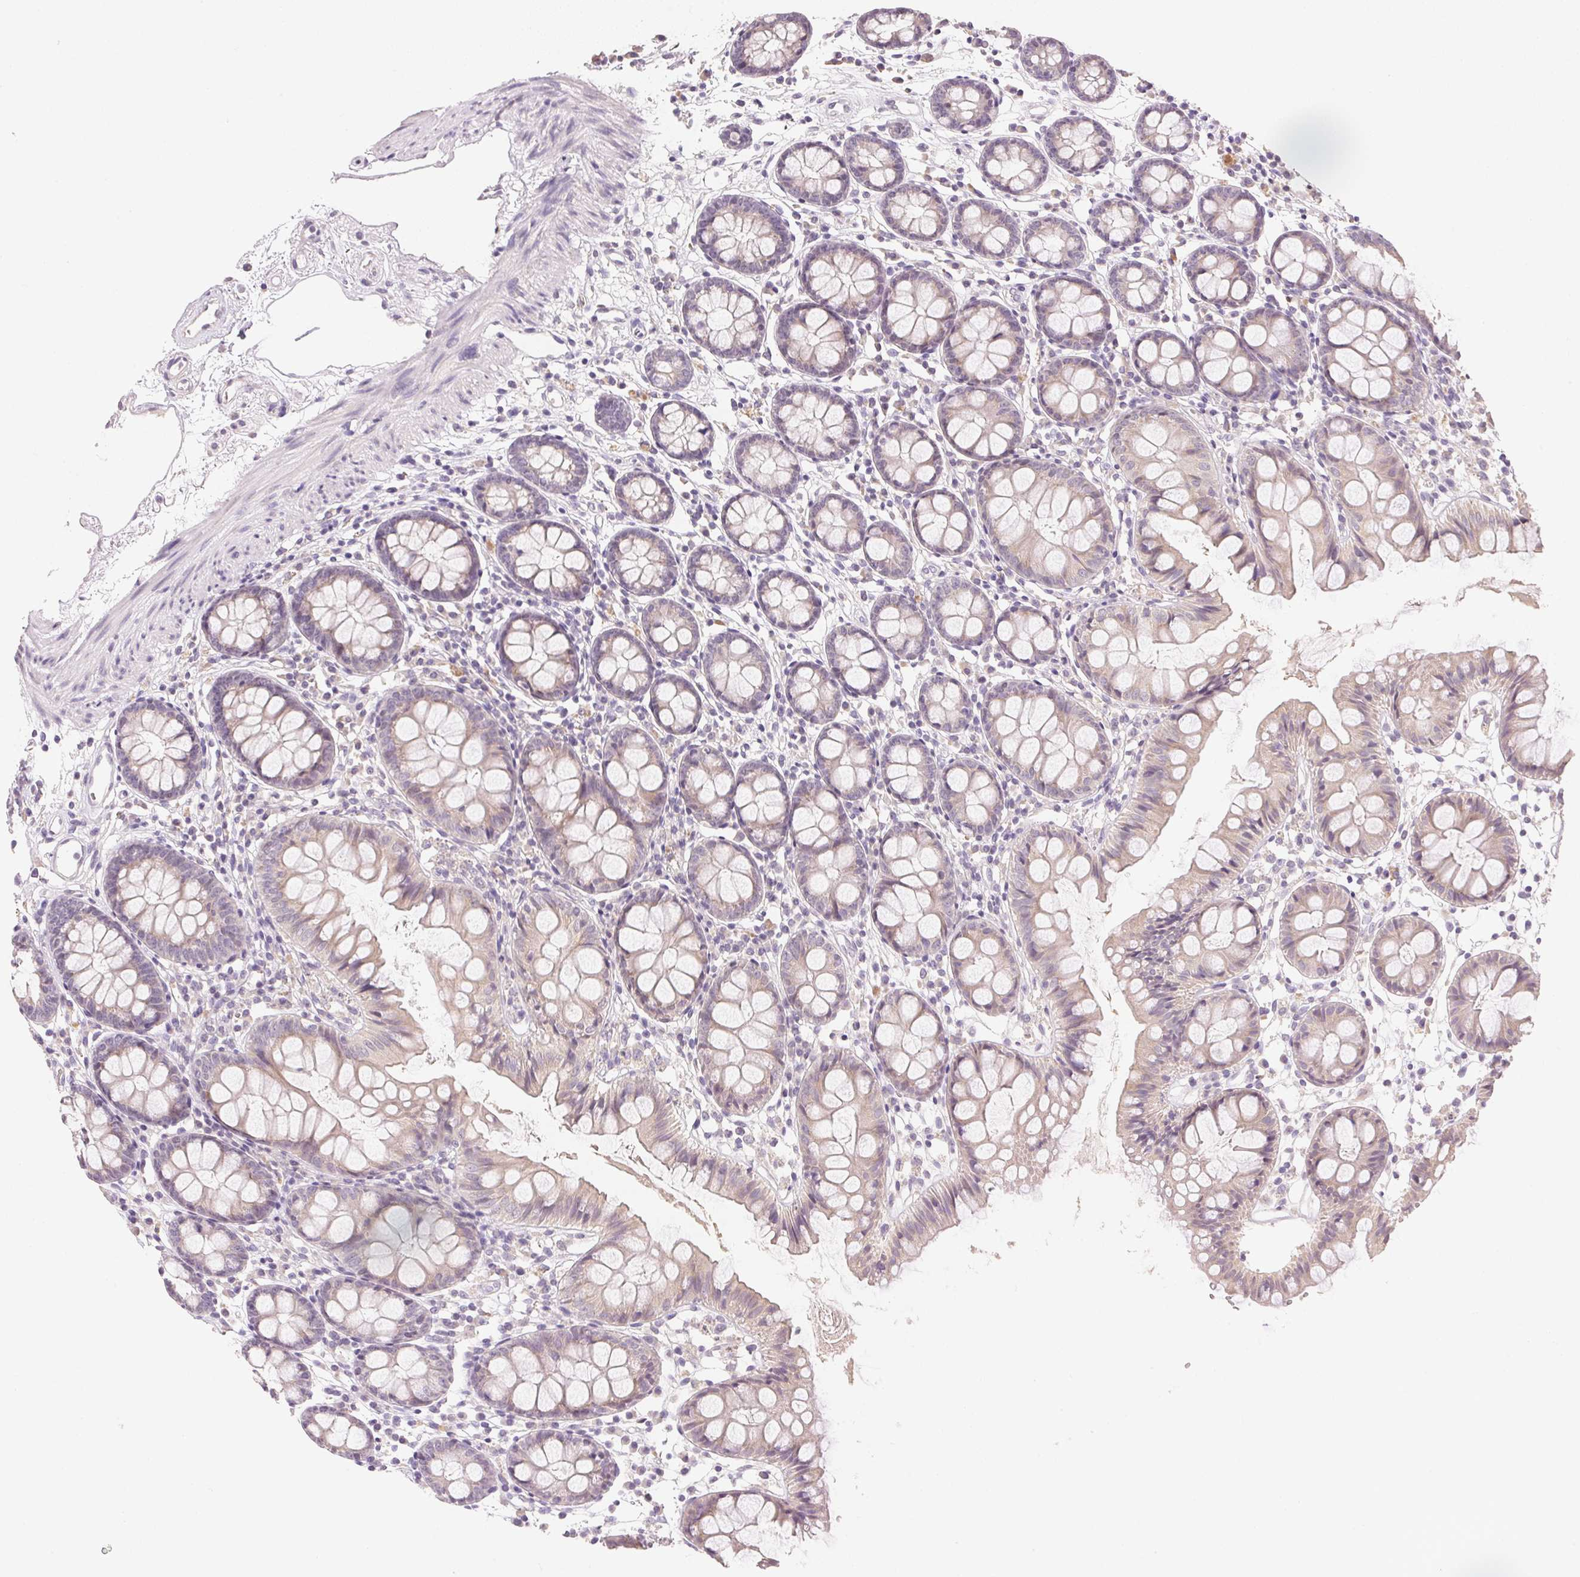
{"staining": {"intensity": "negative", "quantity": "none", "location": "none"}, "tissue": "colon", "cell_type": "Endothelial cells", "image_type": "normal", "snomed": [{"axis": "morphology", "description": "Normal tissue, NOS"}, {"axis": "topography", "description": "Colon"}], "caption": "This micrograph is of unremarkable colon stained with immunohistochemistry (IHC) to label a protein in brown with the nuclei are counter-stained blue. There is no staining in endothelial cells.", "gene": "DHCR24", "patient": {"sex": "female", "age": 84}}